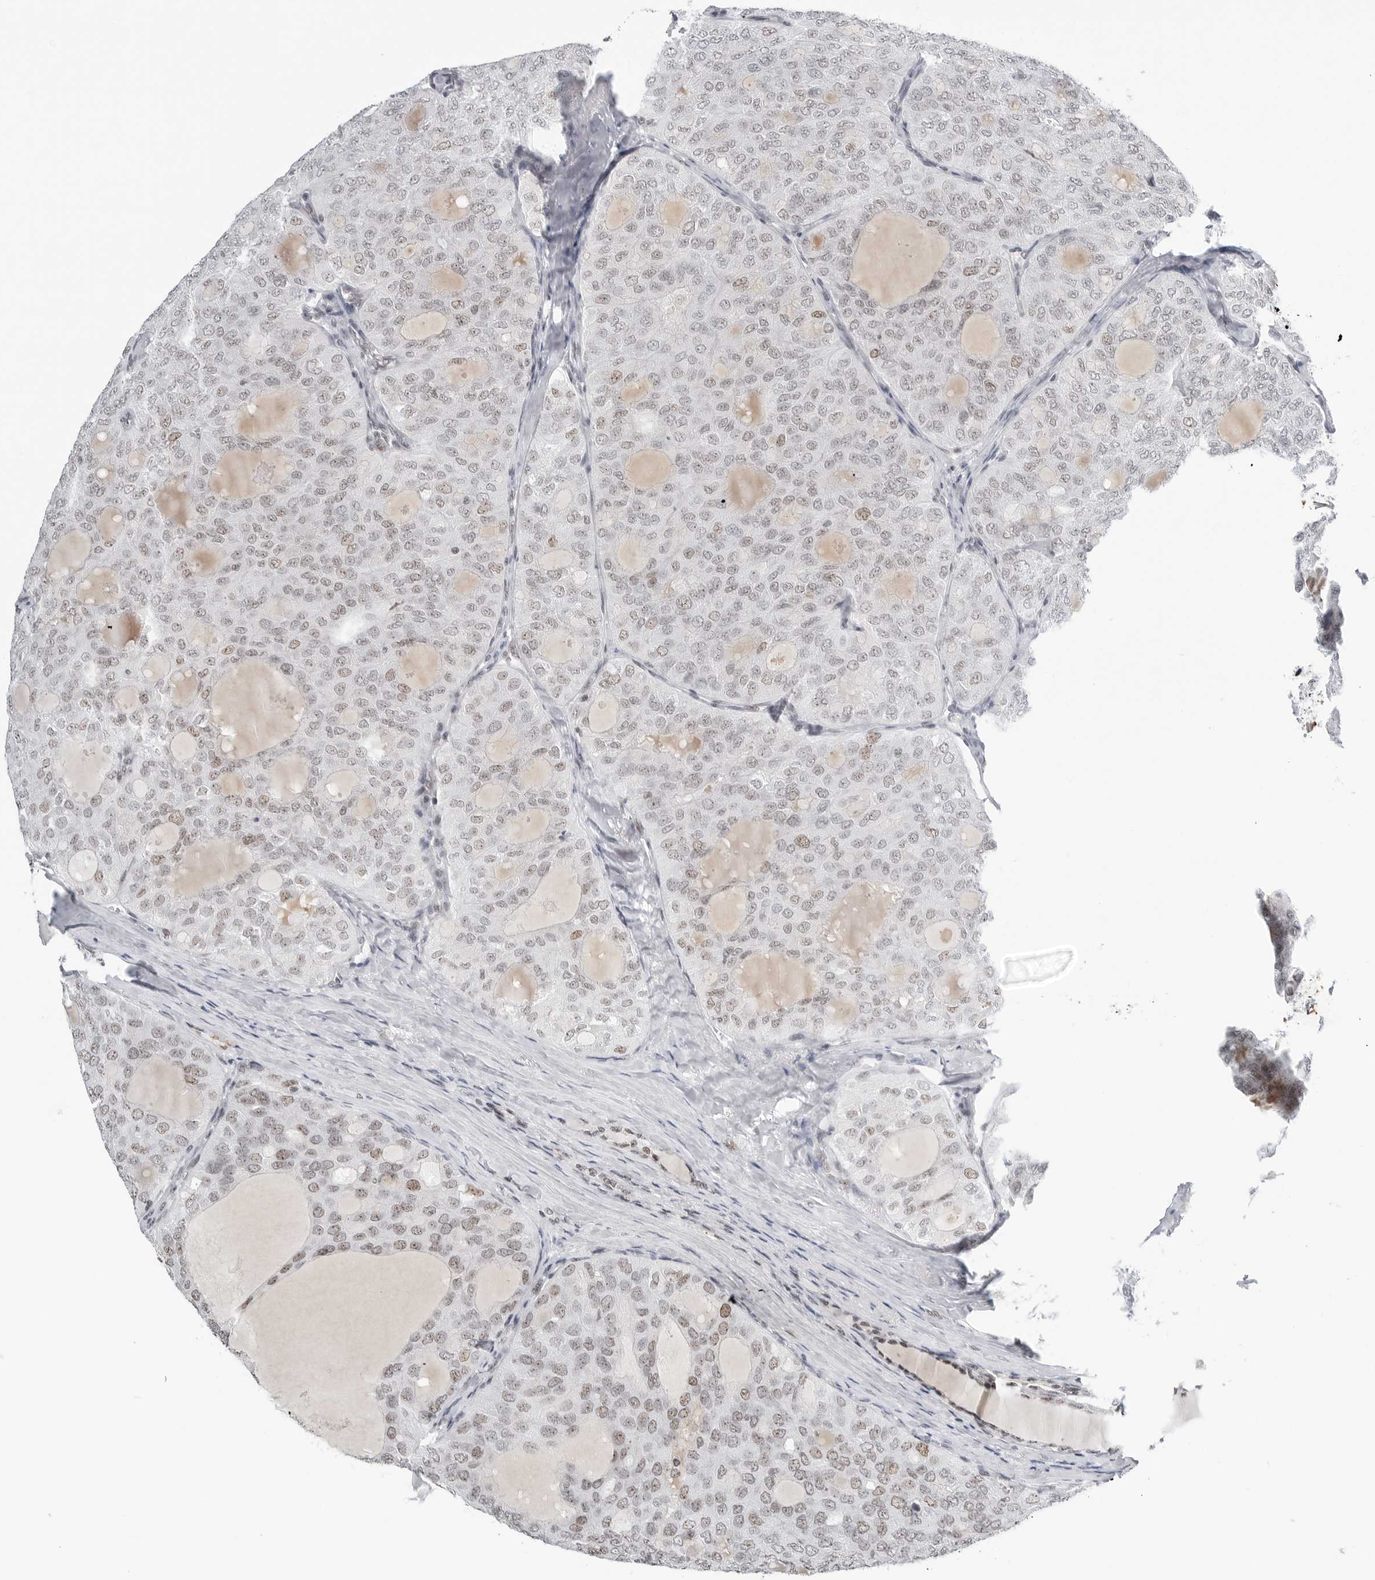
{"staining": {"intensity": "weak", "quantity": "<25%", "location": "nuclear"}, "tissue": "thyroid cancer", "cell_type": "Tumor cells", "image_type": "cancer", "snomed": [{"axis": "morphology", "description": "Follicular adenoma carcinoma, NOS"}, {"axis": "topography", "description": "Thyroid gland"}], "caption": "The histopathology image reveals no significant staining in tumor cells of thyroid follicular adenoma carcinoma.", "gene": "WRAP53", "patient": {"sex": "male", "age": 75}}